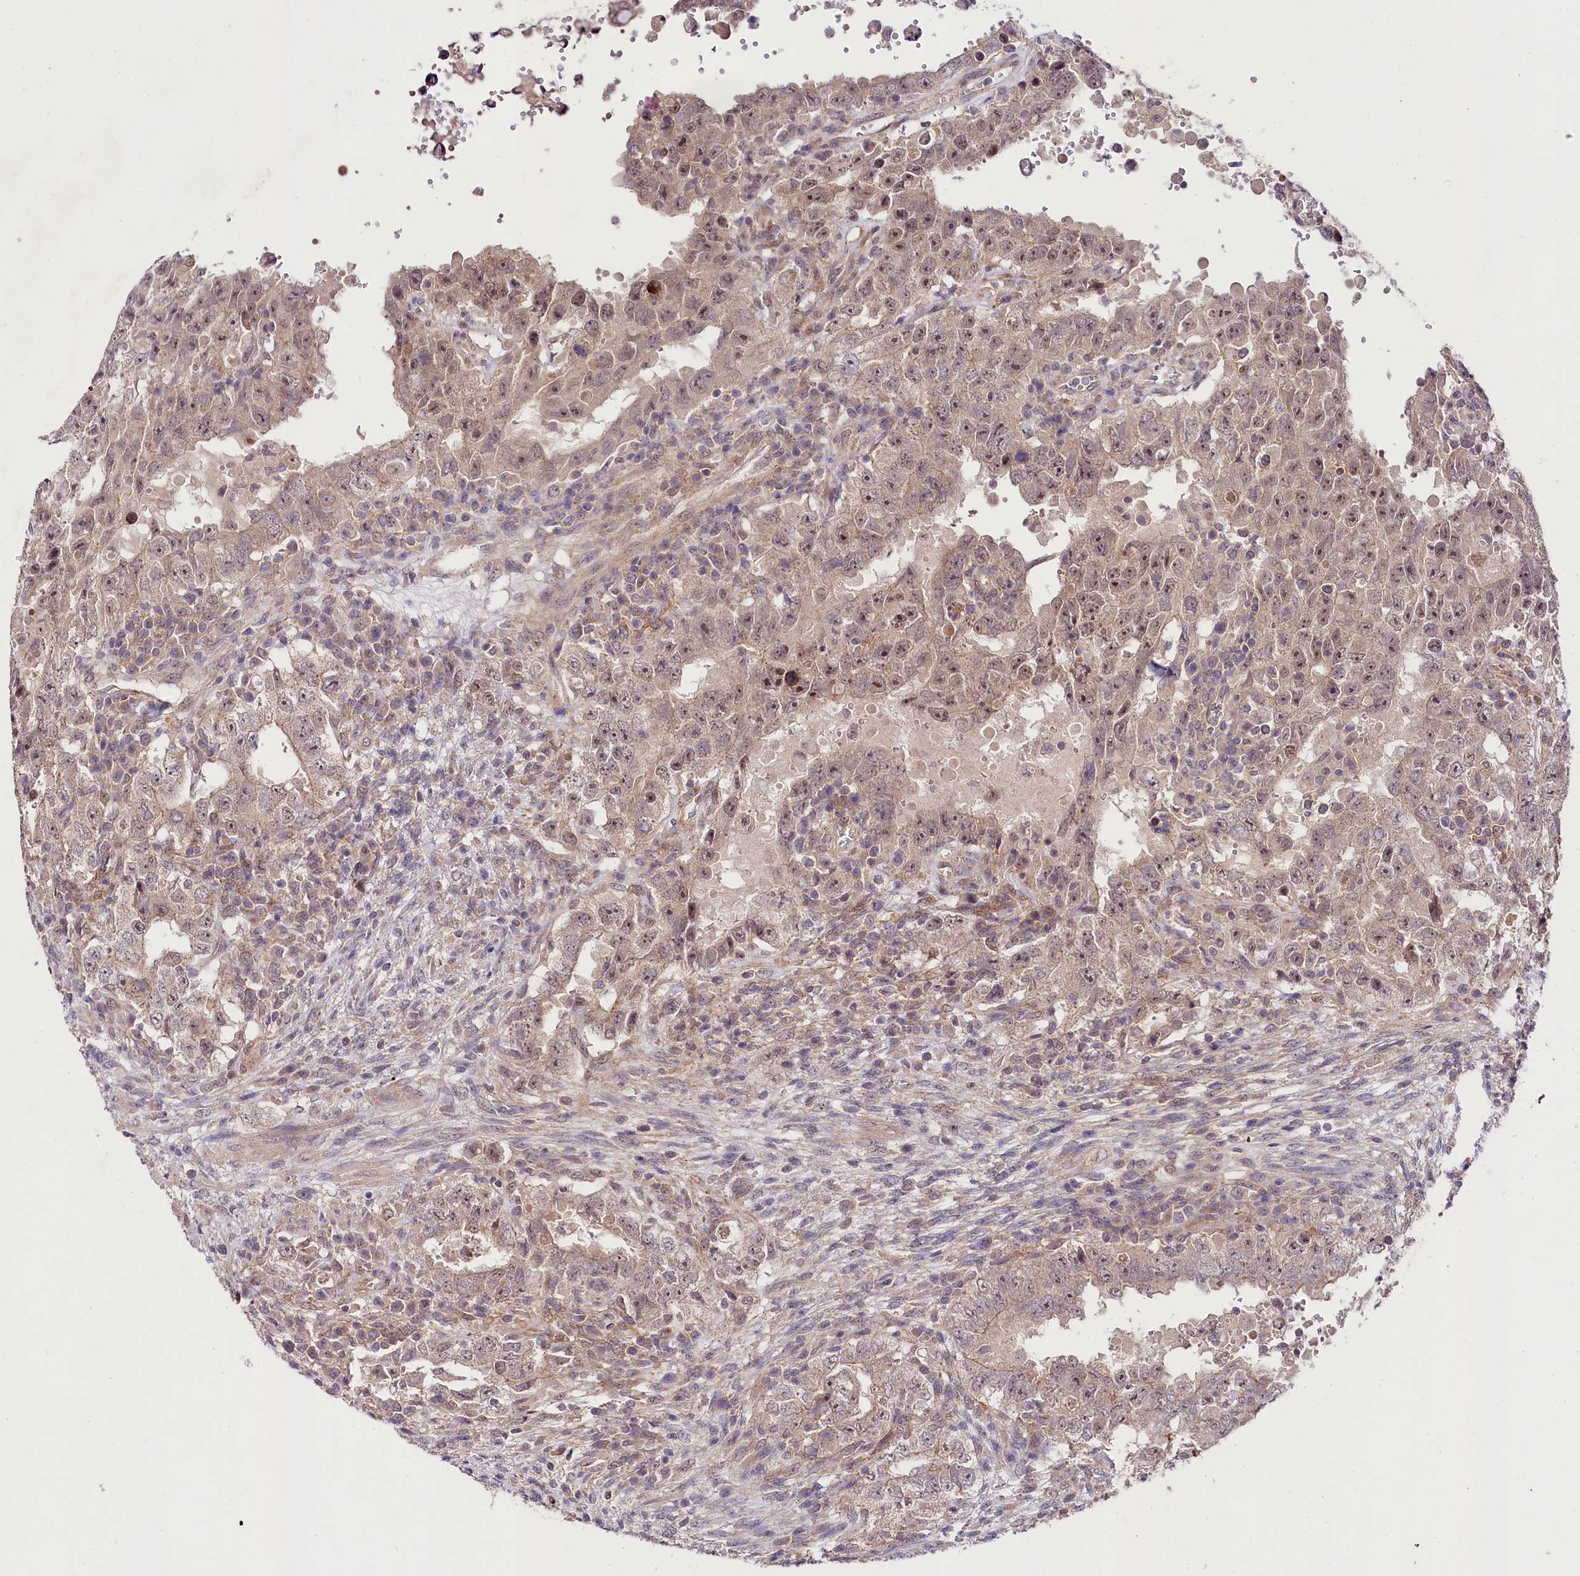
{"staining": {"intensity": "moderate", "quantity": "25%-75%", "location": "cytoplasmic/membranous,nuclear"}, "tissue": "testis cancer", "cell_type": "Tumor cells", "image_type": "cancer", "snomed": [{"axis": "morphology", "description": "Carcinoma, Embryonal, NOS"}, {"axis": "topography", "description": "Testis"}], "caption": "Testis cancer tissue exhibits moderate cytoplasmic/membranous and nuclear staining in approximately 25%-75% of tumor cells, visualized by immunohistochemistry.", "gene": "PHLDB1", "patient": {"sex": "male", "age": 26}}